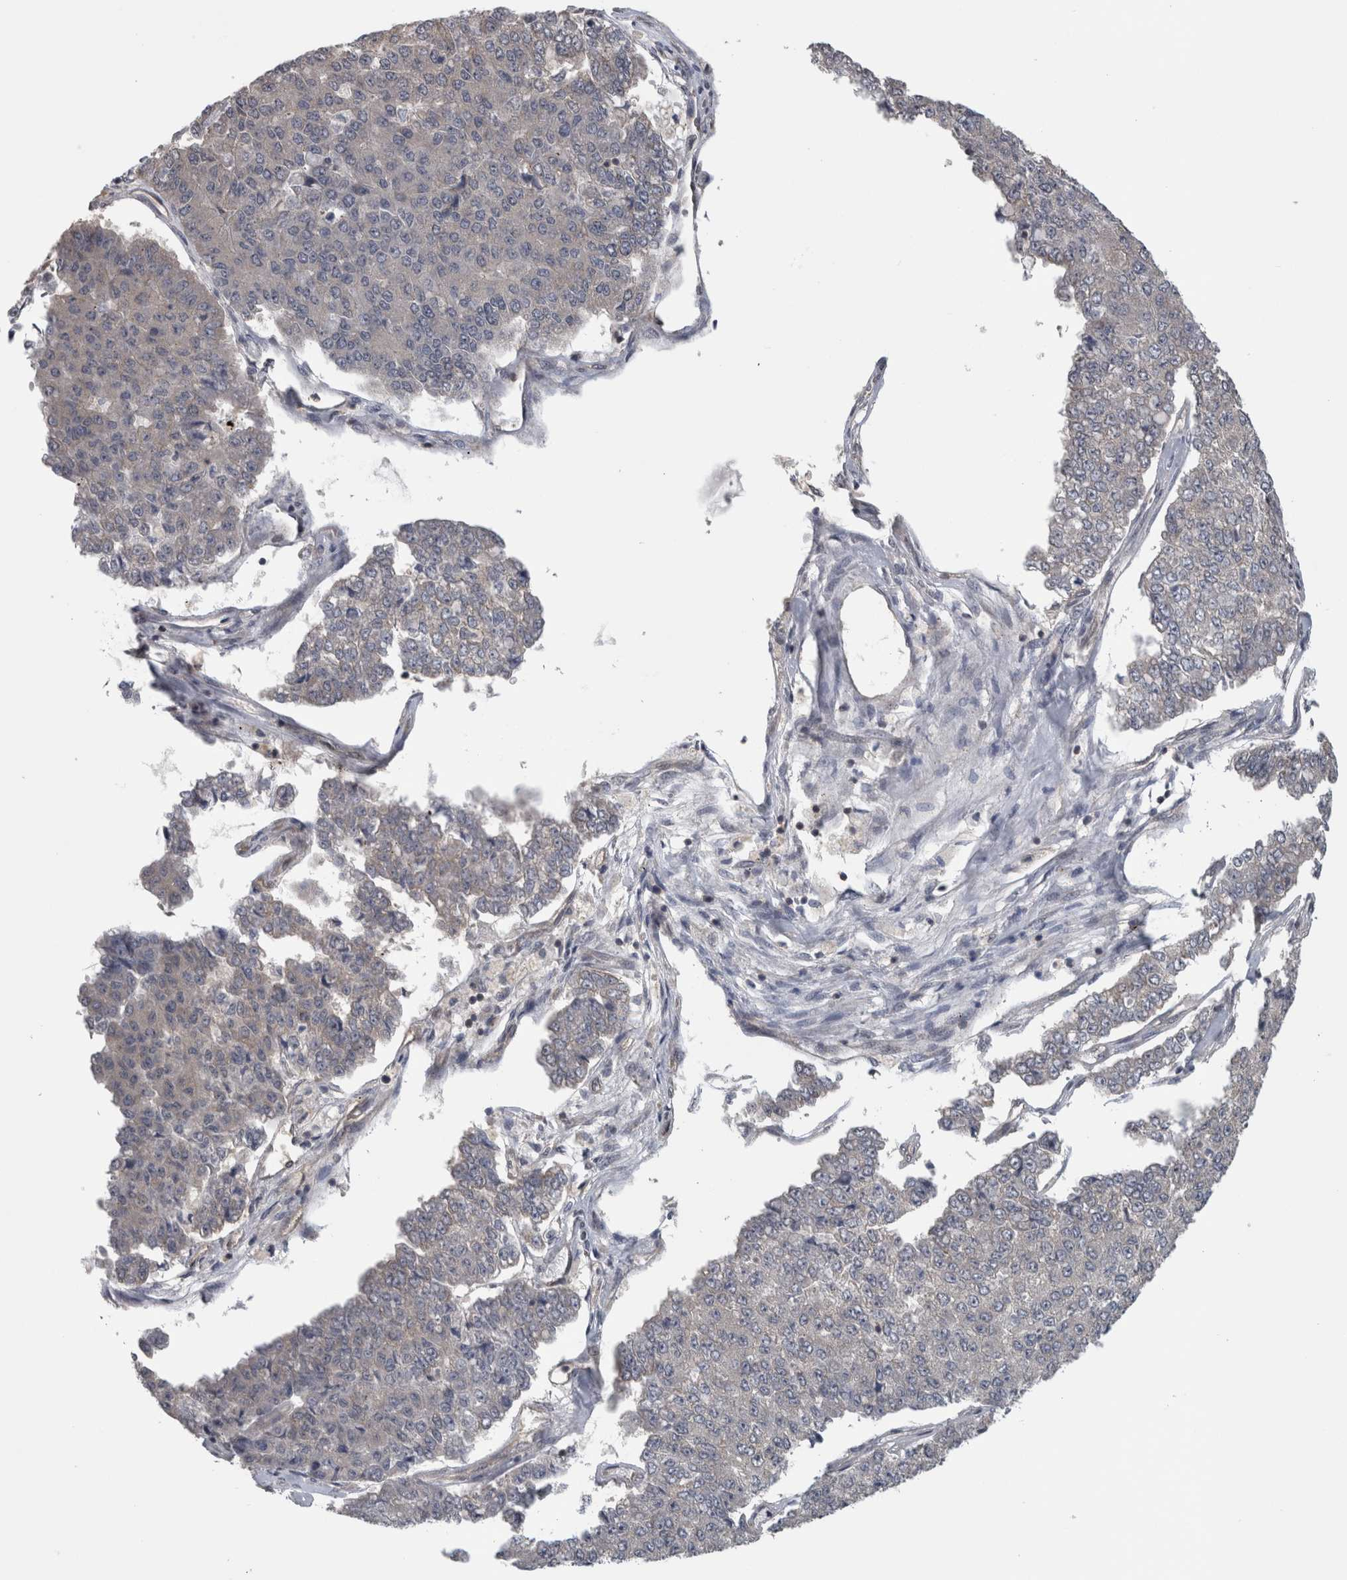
{"staining": {"intensity": "negative", "quantity": "none", "location": "none"}, "tissue": "pancreatic cancer", "cell_type": "Tumor cells", "image_type": "cancer", "snomed": [{"axis": "morphology", "description": "Adenocarcinoma, NOS"}, {"axis": "topography", "description": "Pancreas"}], "caption": "This is an immunohistochemistry image of human pancreatic cancer. There is no expression in tumor cells.", "gene": "ATXN2", "patient": {"sex": "male", "age": 50}}